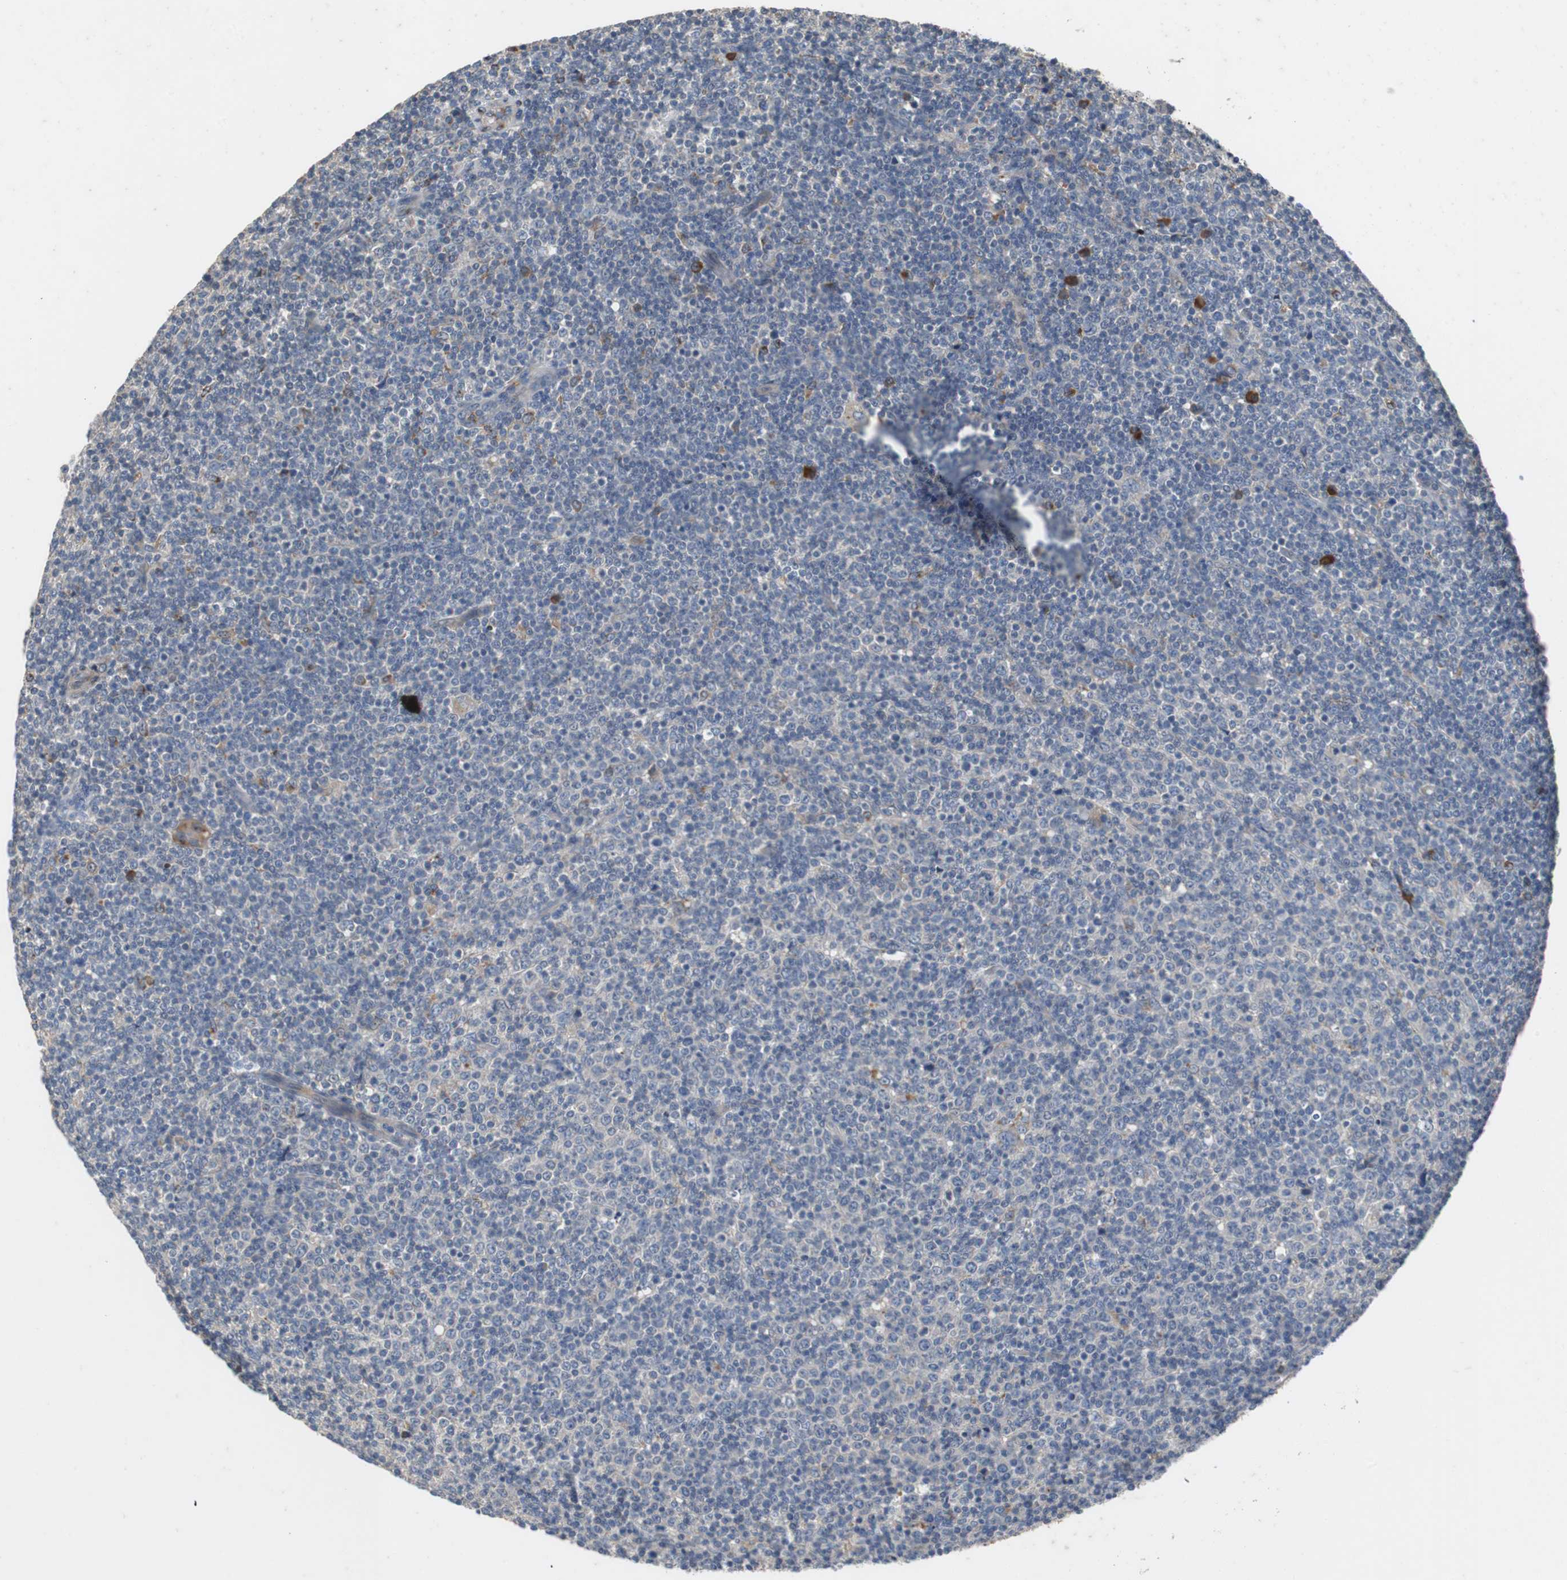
{"staining": {"intensity": "negative", "quantity": "none", "location": "none"}, "tissue": "lymphoma", "cell_type": "Tumor cells", "image_type": "cancer", "snomed": [{"axis": "morphology", "description": "Malignant lymphoma, non-Hodgkin's type, Low grade"}, {"axis": "topography", "description": "Lymph node"}], "caption": "Tumor cells are negative for brown protein staining in lymphoma.", "gene": "SORT1", "patient": {"sex": "male", "age": 70}}